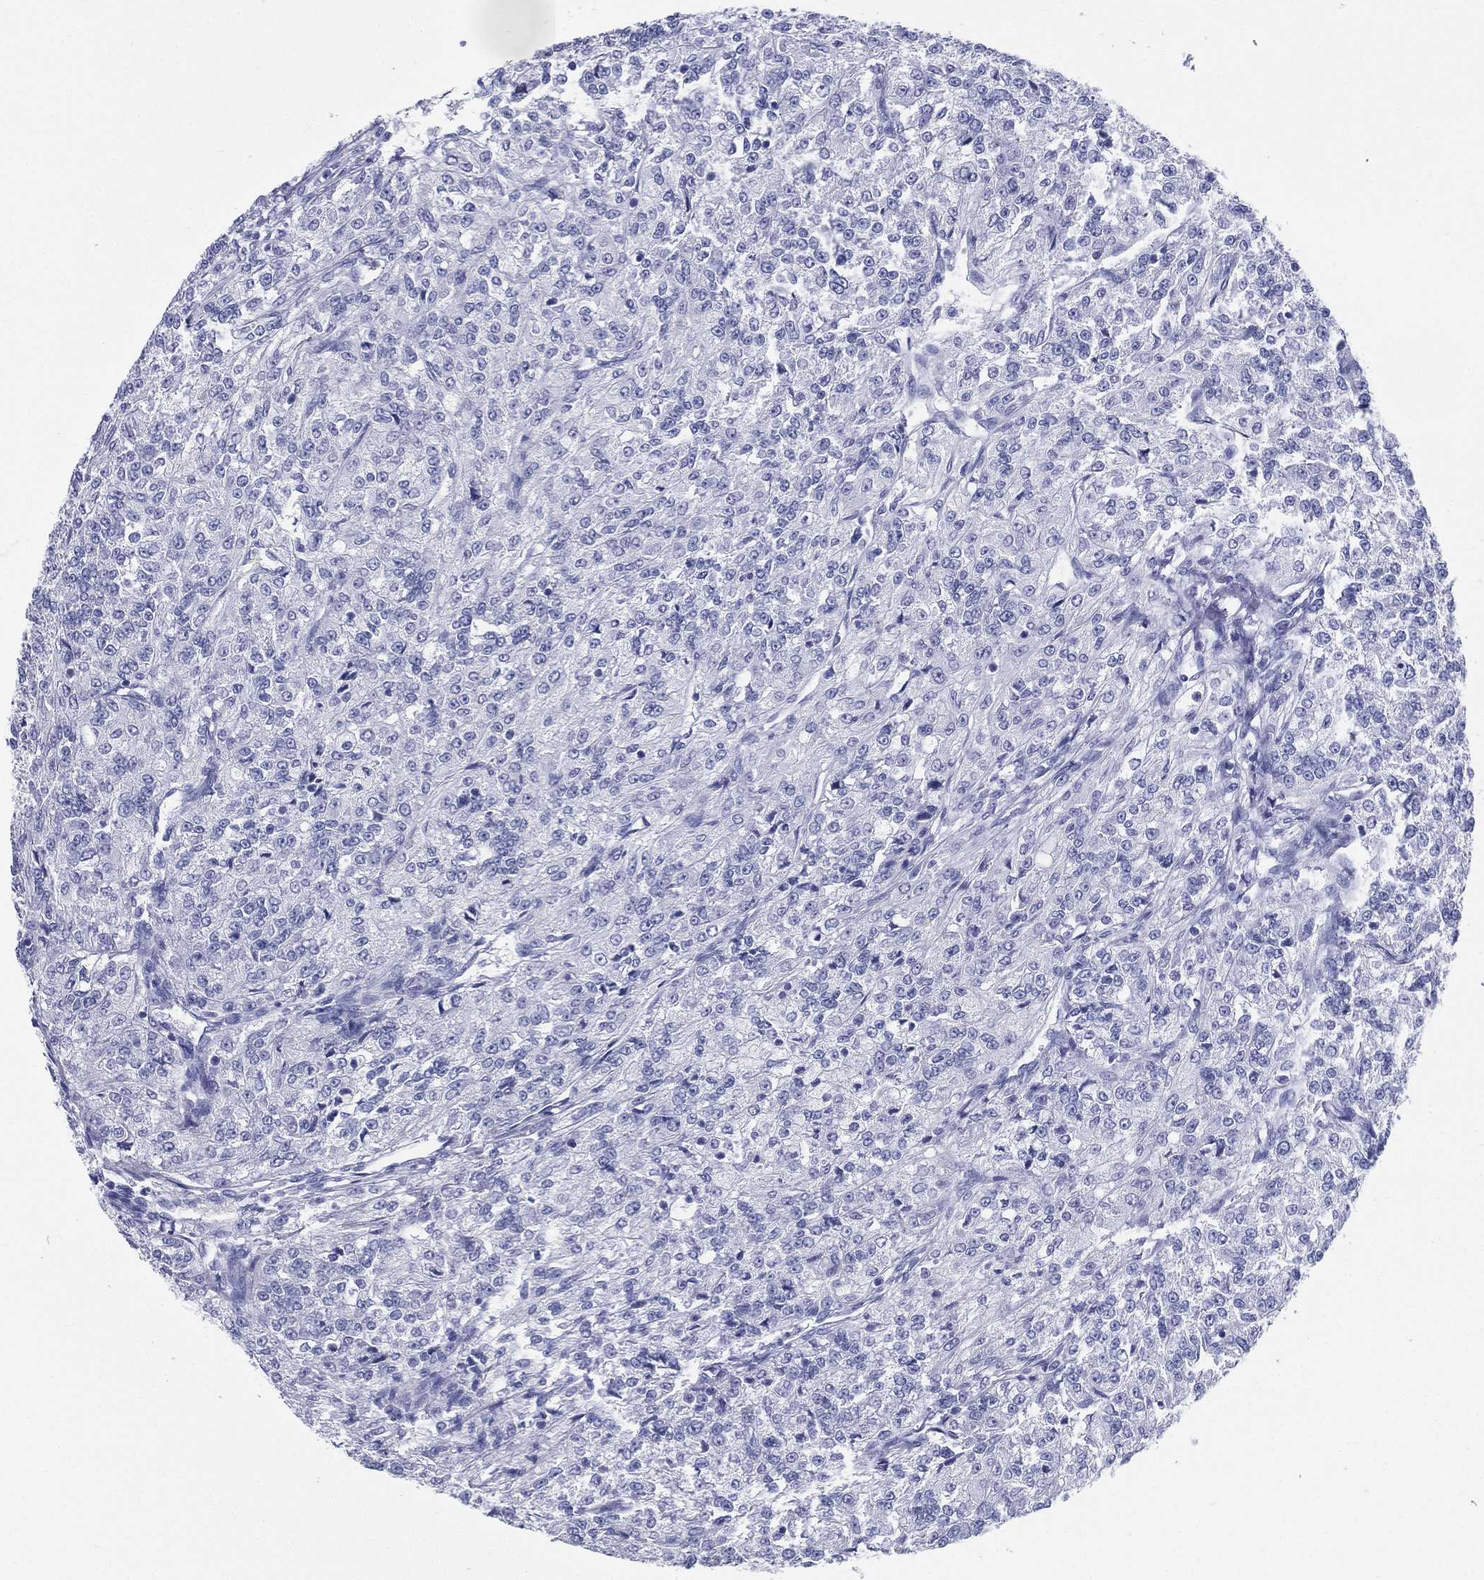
{"staining": {"intensity": "negative", "quantity": "none", "location": "none"}, "tissue": "renal cancer", "cell_type": "Tumor cells", "image_type": "cancer", "snomed": [{"axis": "morphology", "description": "Adenocarcinoma, NOS"}, {"axis": "topography", "description": "Kidney"}], "caption": "Immunohistochemical staining of human renal cancer demonstrates no significant positivity in tumor cells. (Immunohistochemistry, brightfield microscopy, high magnification).", "gene": "RSPH4A", "patient": {"sex": "female", "age": 63}}